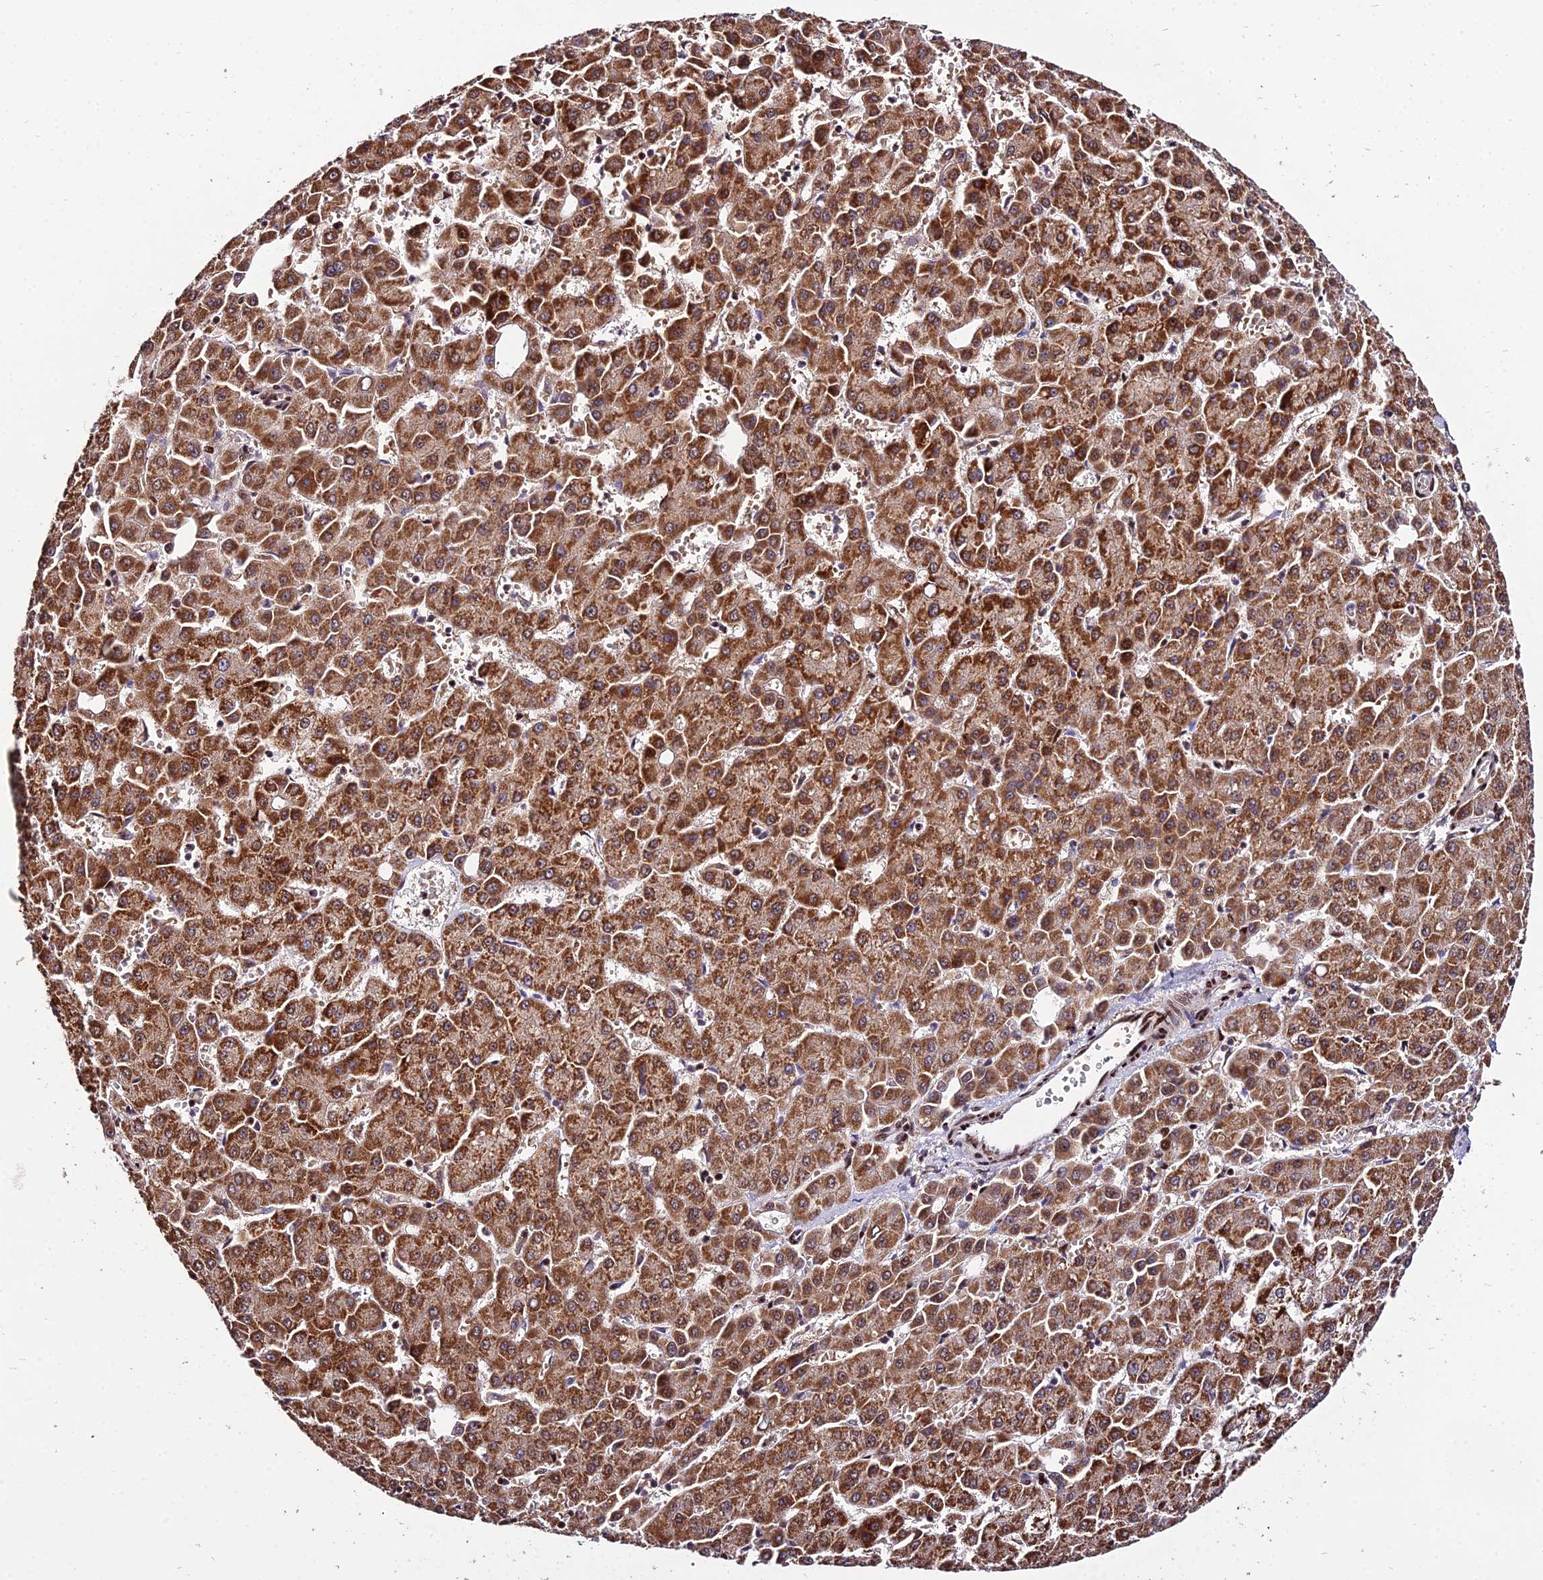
{"staining": {"intensity": "strong", "quantity": ">75%", "location": "cytoplasmic/membranous"}, "tissue": "liver cancer", "cell_type": "Tumor cells", "image_type": "cancer", "snomed": [{"axis": "morphology", "description": "Carcinoma, Hepatocellular, NOS"}, {"axis": "topography", "description": "Liver"}], "caption": "The immunohistochemical stain shows strong cytoplasmic/membranous expression in tumor cells of liver cancer tissue.", "gene": "CIB3", "patient": {"sex": "male", "age": 47}}